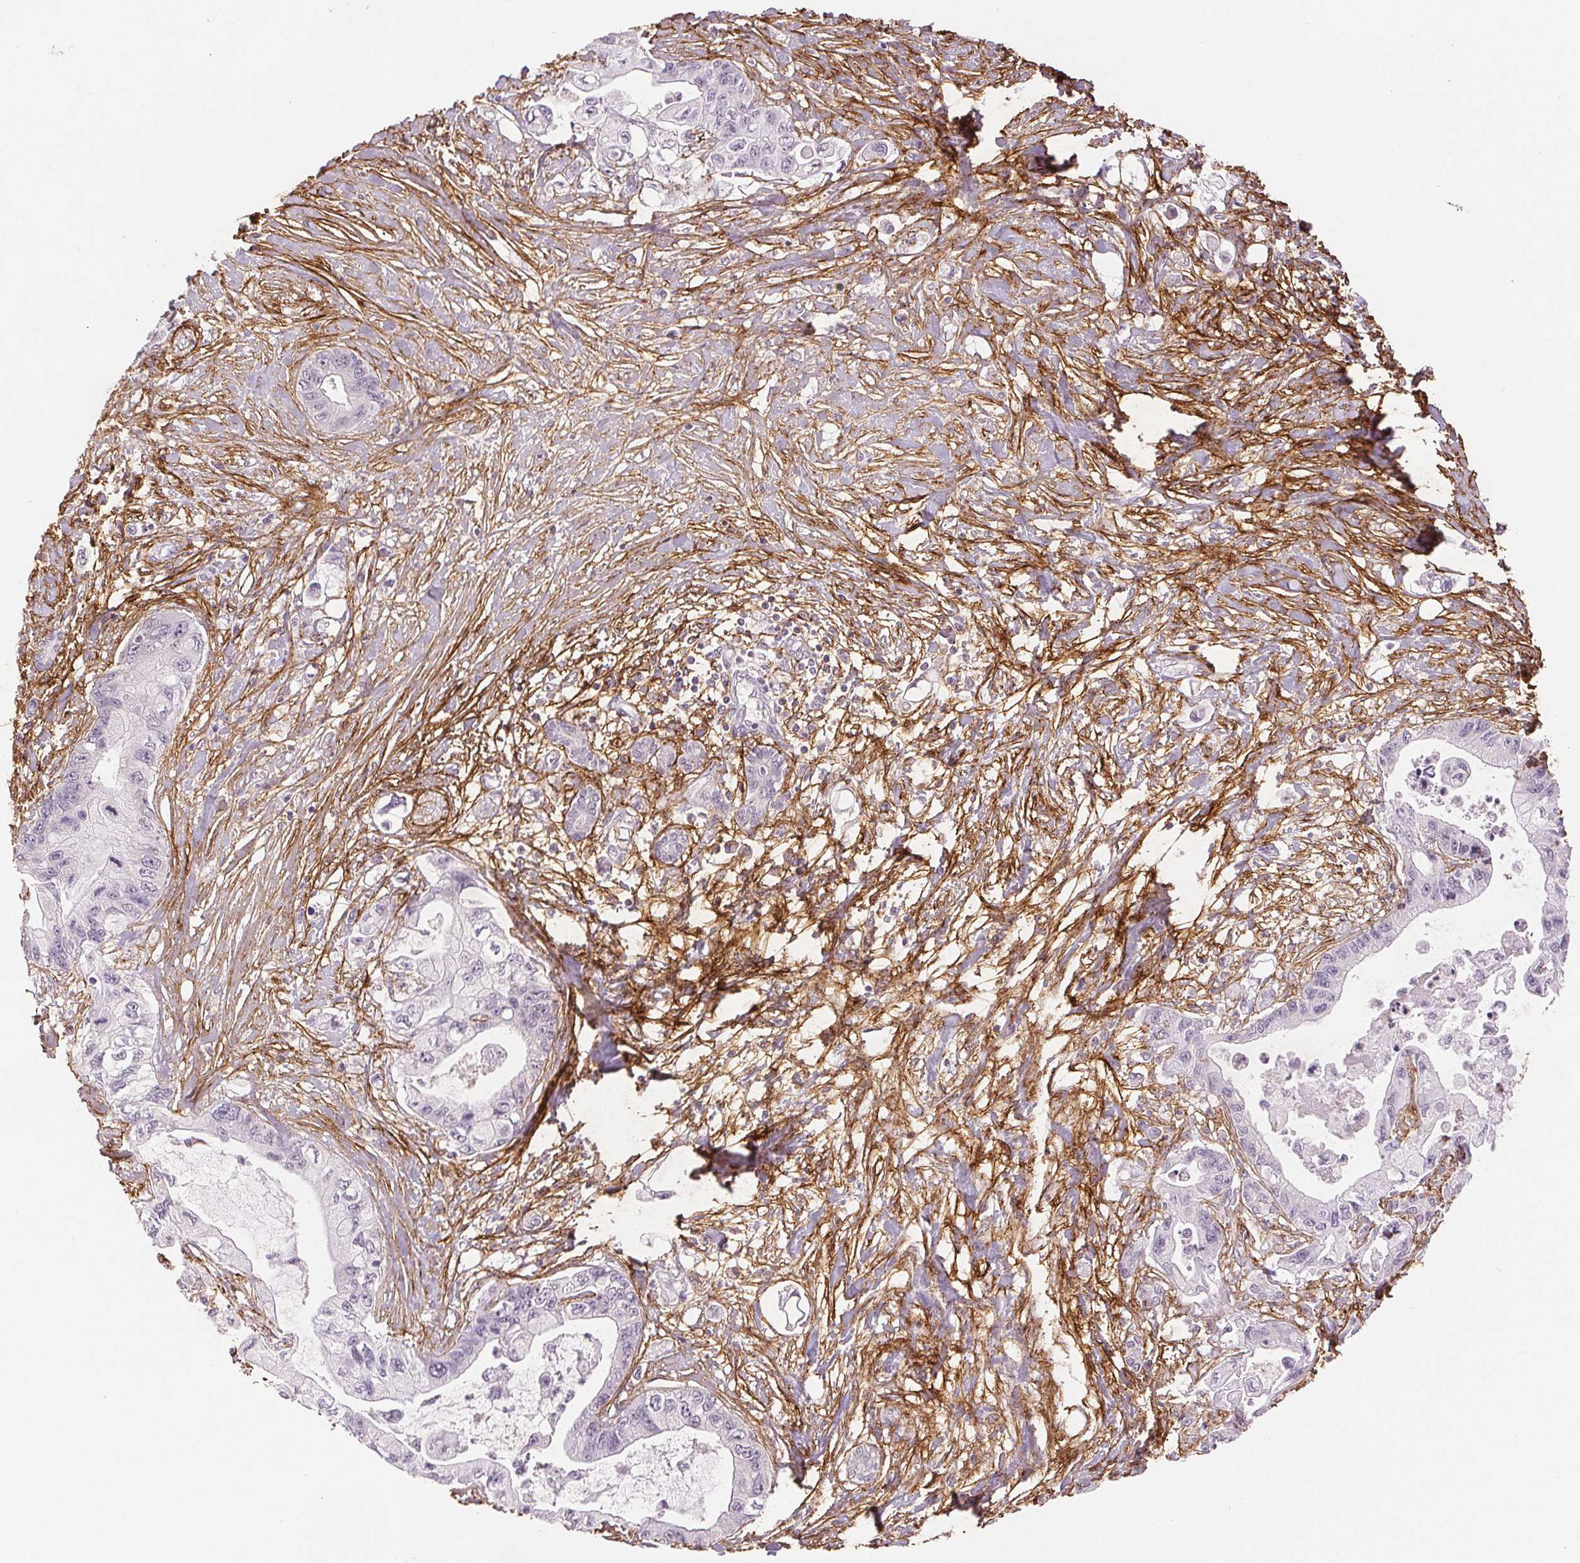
{"staining": {"intensity": "negative", "quantity": "none", "location": "none"}, "tissue": "pancreatic cancer", "cell_type": "Tumor cells", "image_type": "cancer", "snomed": [{"axis": "morphology", "description": "Adenocarcinoma, NOS"}, {"axis": "topography", "description": "Pancreas"}], "caption": "High magnification brightfield microscopy of pancreatic cancer stained with DAB (3,3'-diaminobenzidine) (brown) and counterstained with hematoxylin (blue): tumor cells show no significant staining.", "gene": "FBN1", "patient": {"sex": "male", "age": 61}}